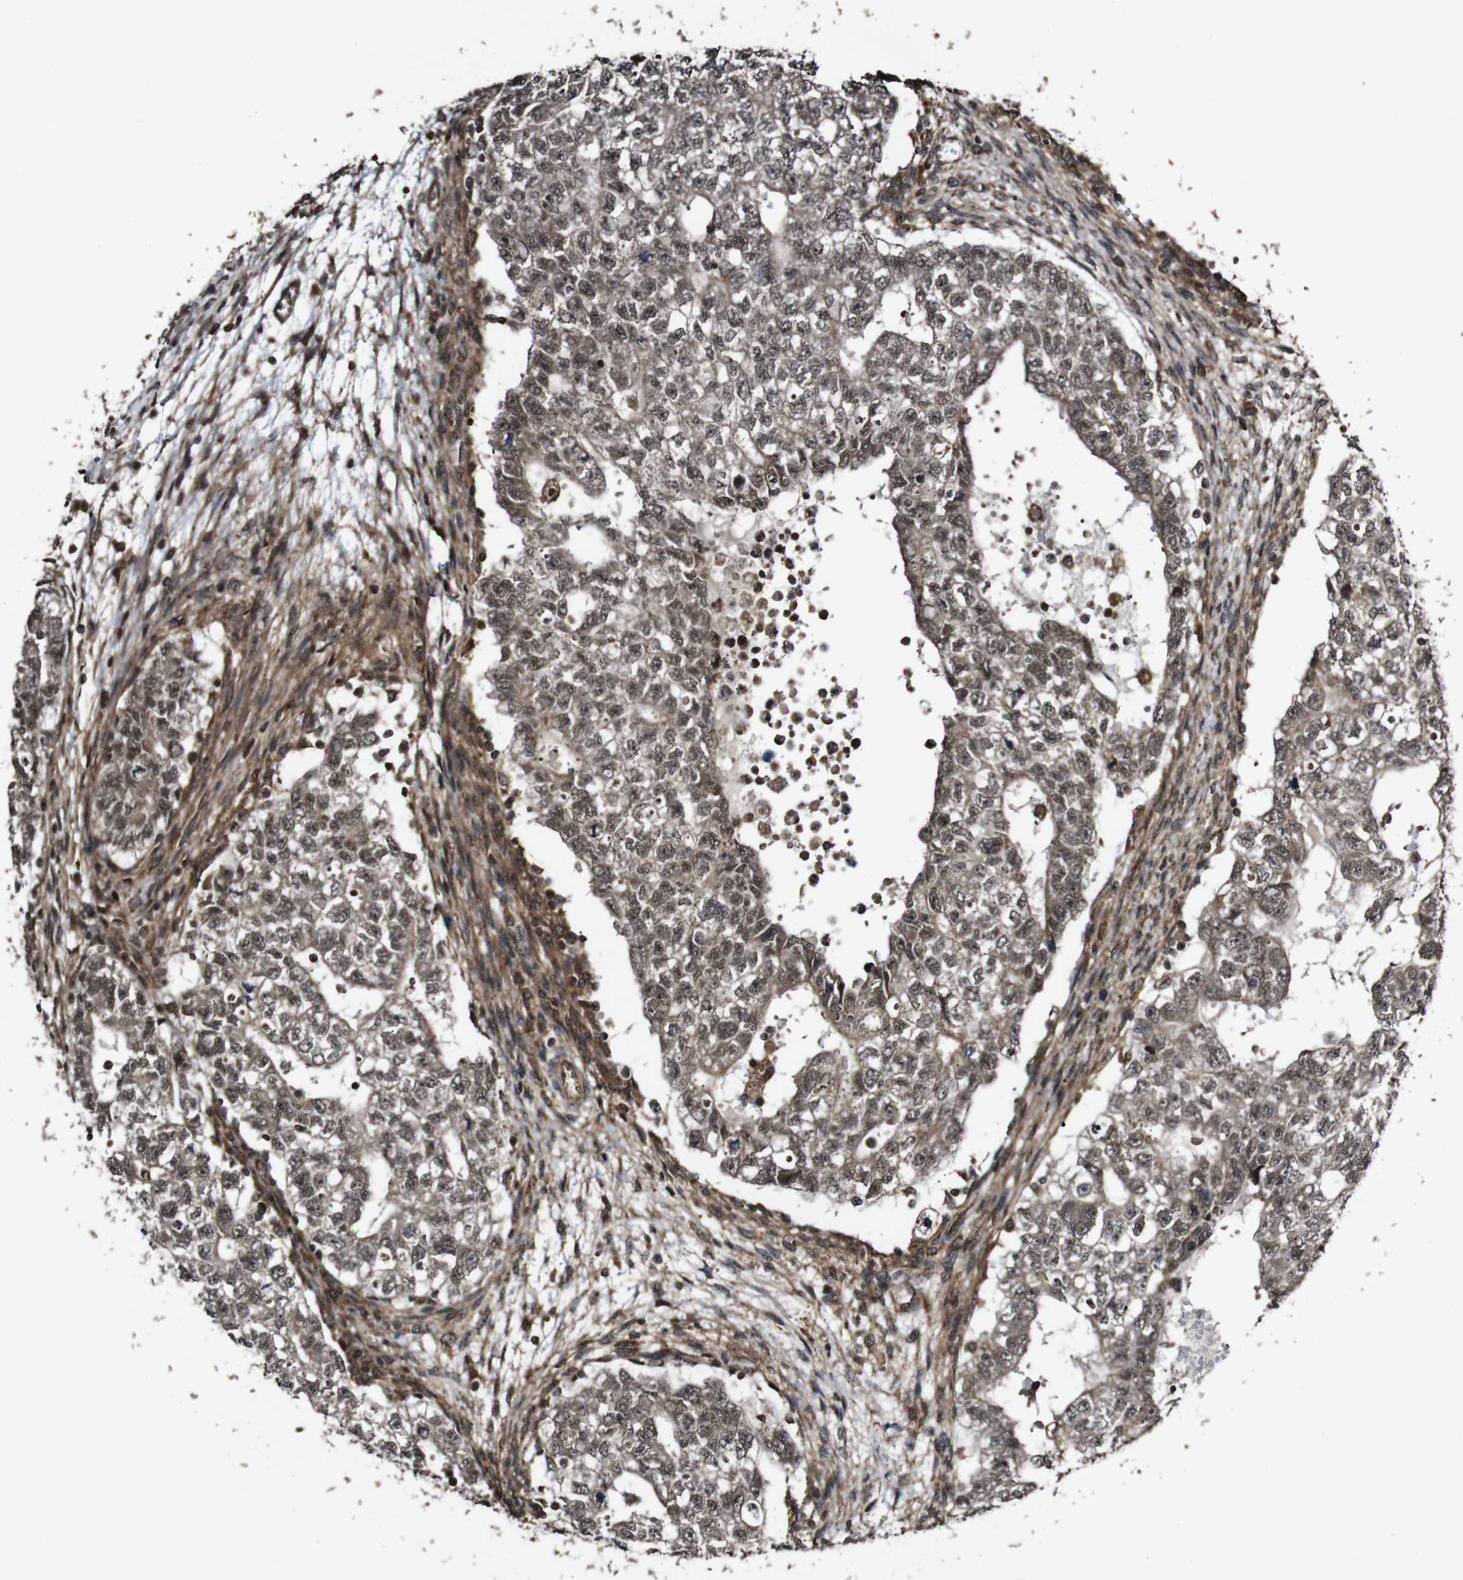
{"staining": {"intensity": "moderate", "quantity": ">75%", "location": "cytoplasmic/membranous,nuclear"}, "tissue": "testis cancer", "cell_type": "Tumor cells", "image_type": "cancer", "snomed": [{"axis": "morphology", "description": "Seminoma, NOS"}, {"axis": "morphology", "description": "Carcinoma, Embryonal, NOS"}, {"axis": "topography", "description": "Testis"}], "caption": "DAB (3,3'-diaminobenzidine) immunohistochemical staining of human seminoma (testis) exhibits moderate cytoplasmic/membranous and nuclear protein positivity in about >75% of tumor cells.", "gene": "BTN3A3", "patient": {"sex": "male", "age": 38}}